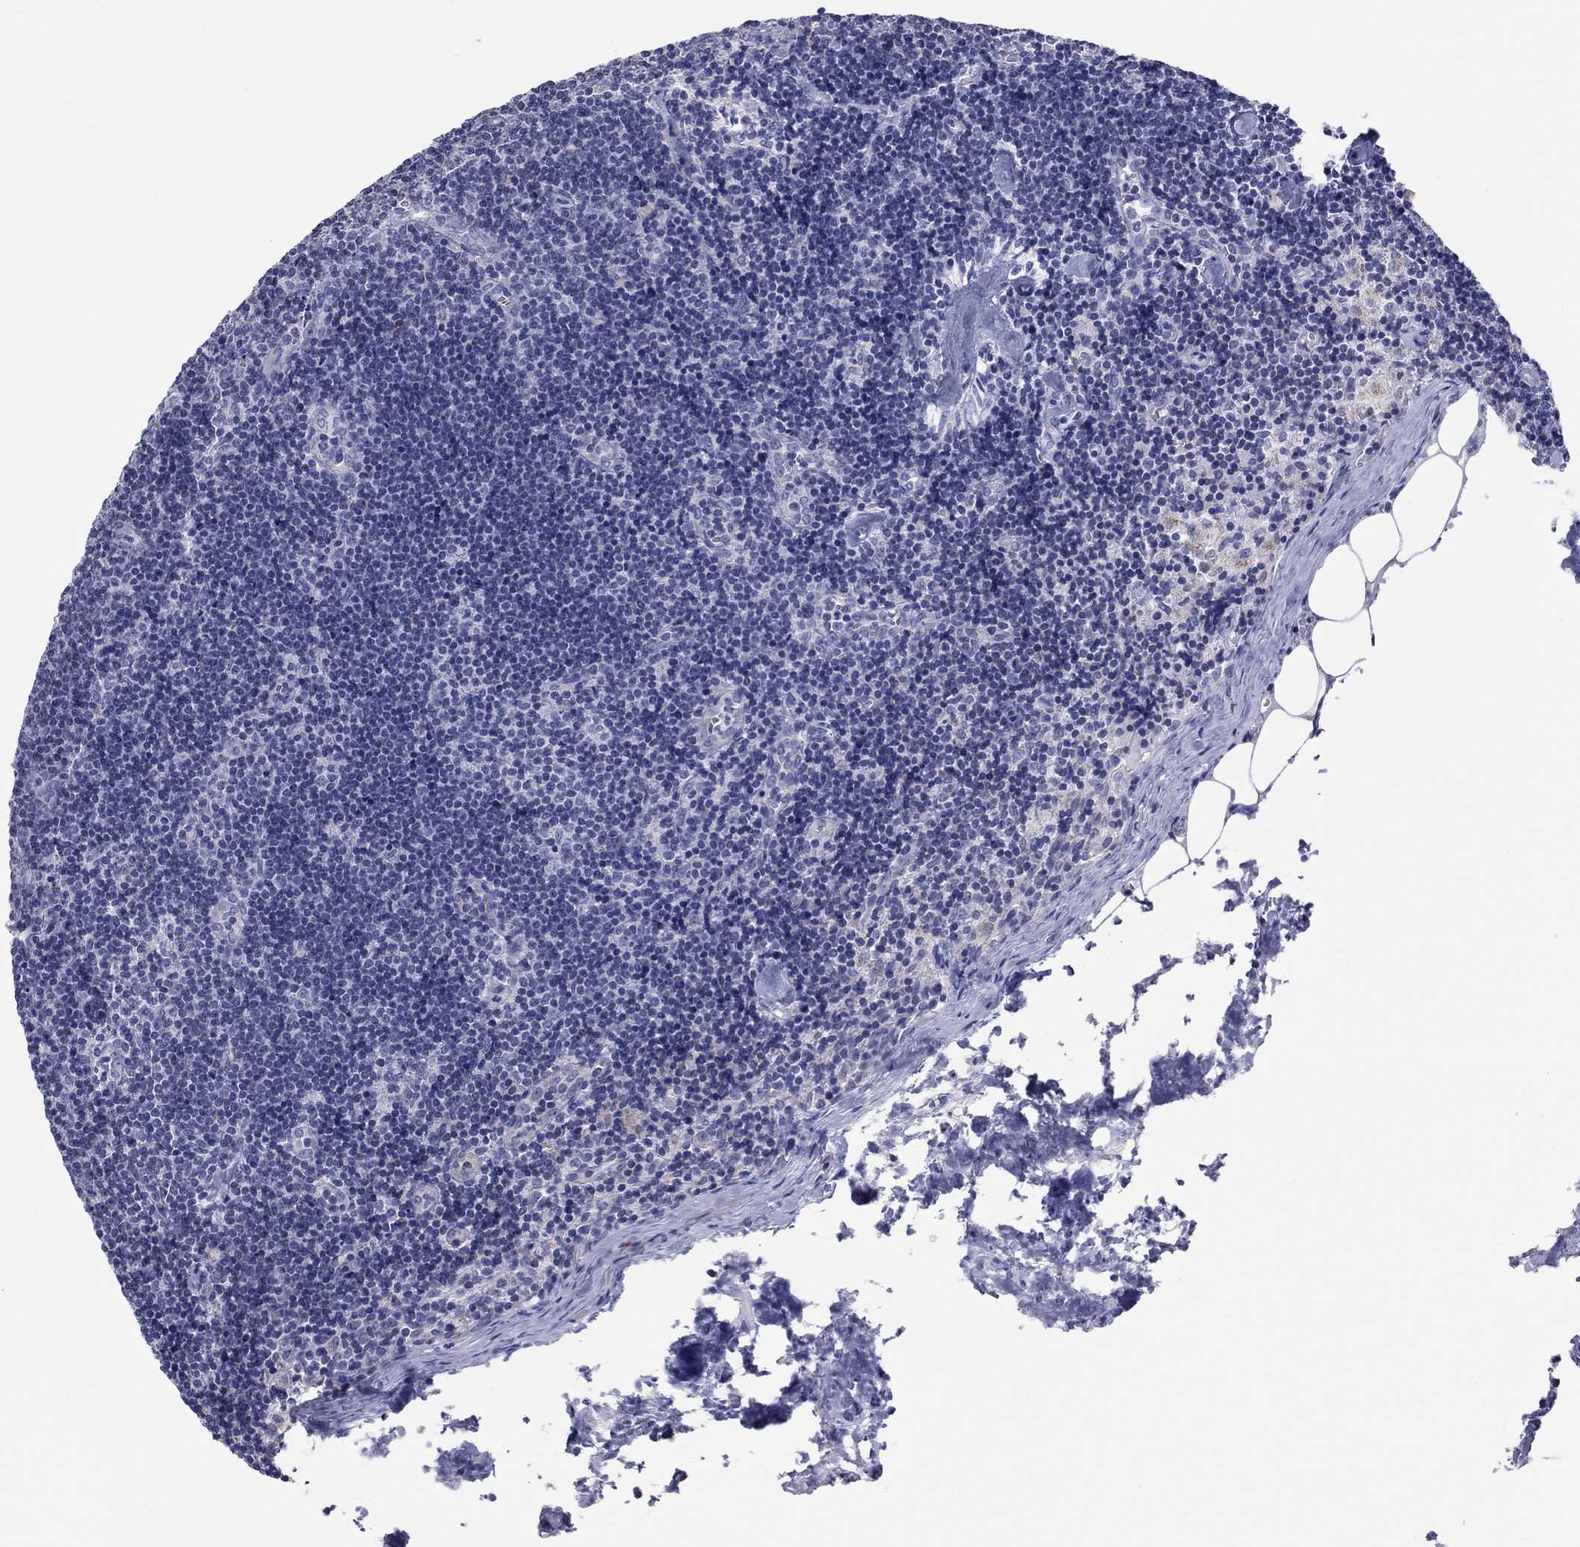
{"staining": {"intensity": "negative", "quantity": "none", "location": "none"}, "tissue": "lymph node", "cell_type": "Non-germinal center cells", "image_type": "normal", "snomed": [{"axis": "morphology", "description": "Normal tissue, NOS"}, {"axis": "topography", "description": "Lymph node"}], "caption": "The histopathology image demonstrates no staining of non-germinal center cells in unremarkable lymph node.", "gene": "MGST3", "patient": {"sex": "female", "age": 51}}